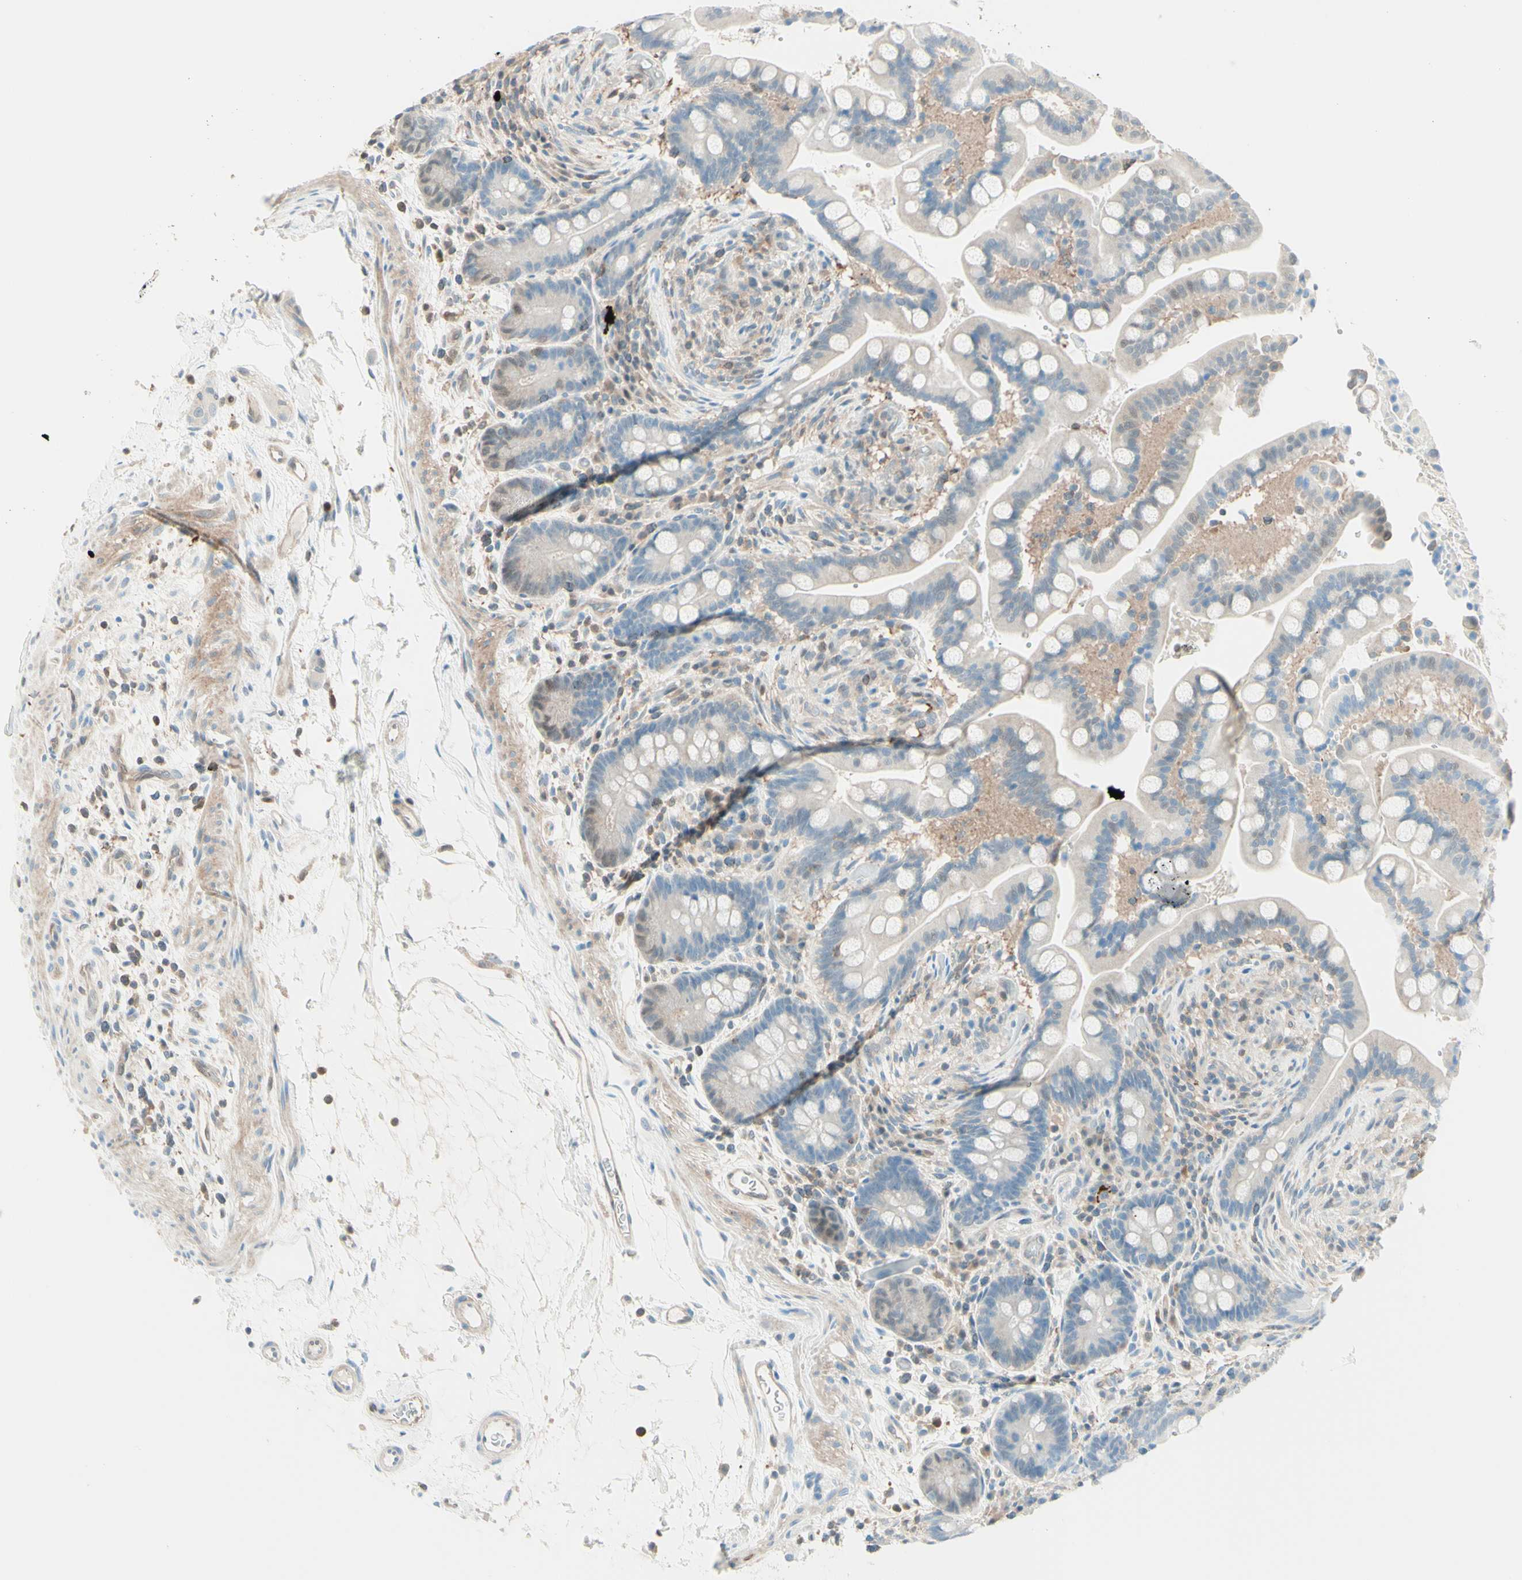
{"staining": {"intensity": "weak", "quantity": ">75%", "location": "cytoplasmic/membranous"}, "tissue": "colon", "cell_type": "Endothelial cells", "image_type": "normal", "snomed": [{"axis": "morphology", "description": "Normal tissue, NOS"}, {"axis": "topography", "description": "Colon"}], "caption": "Protein expression by IHC exhibits weak cytoplasmic/membranous expression in about >75% of endothelial cells in benign colon. (brown staining indicates protein expression, while blue staining denotes nuclei).", "gene": "UPK3B", "patient": {"sex": "male", "age": 73}}